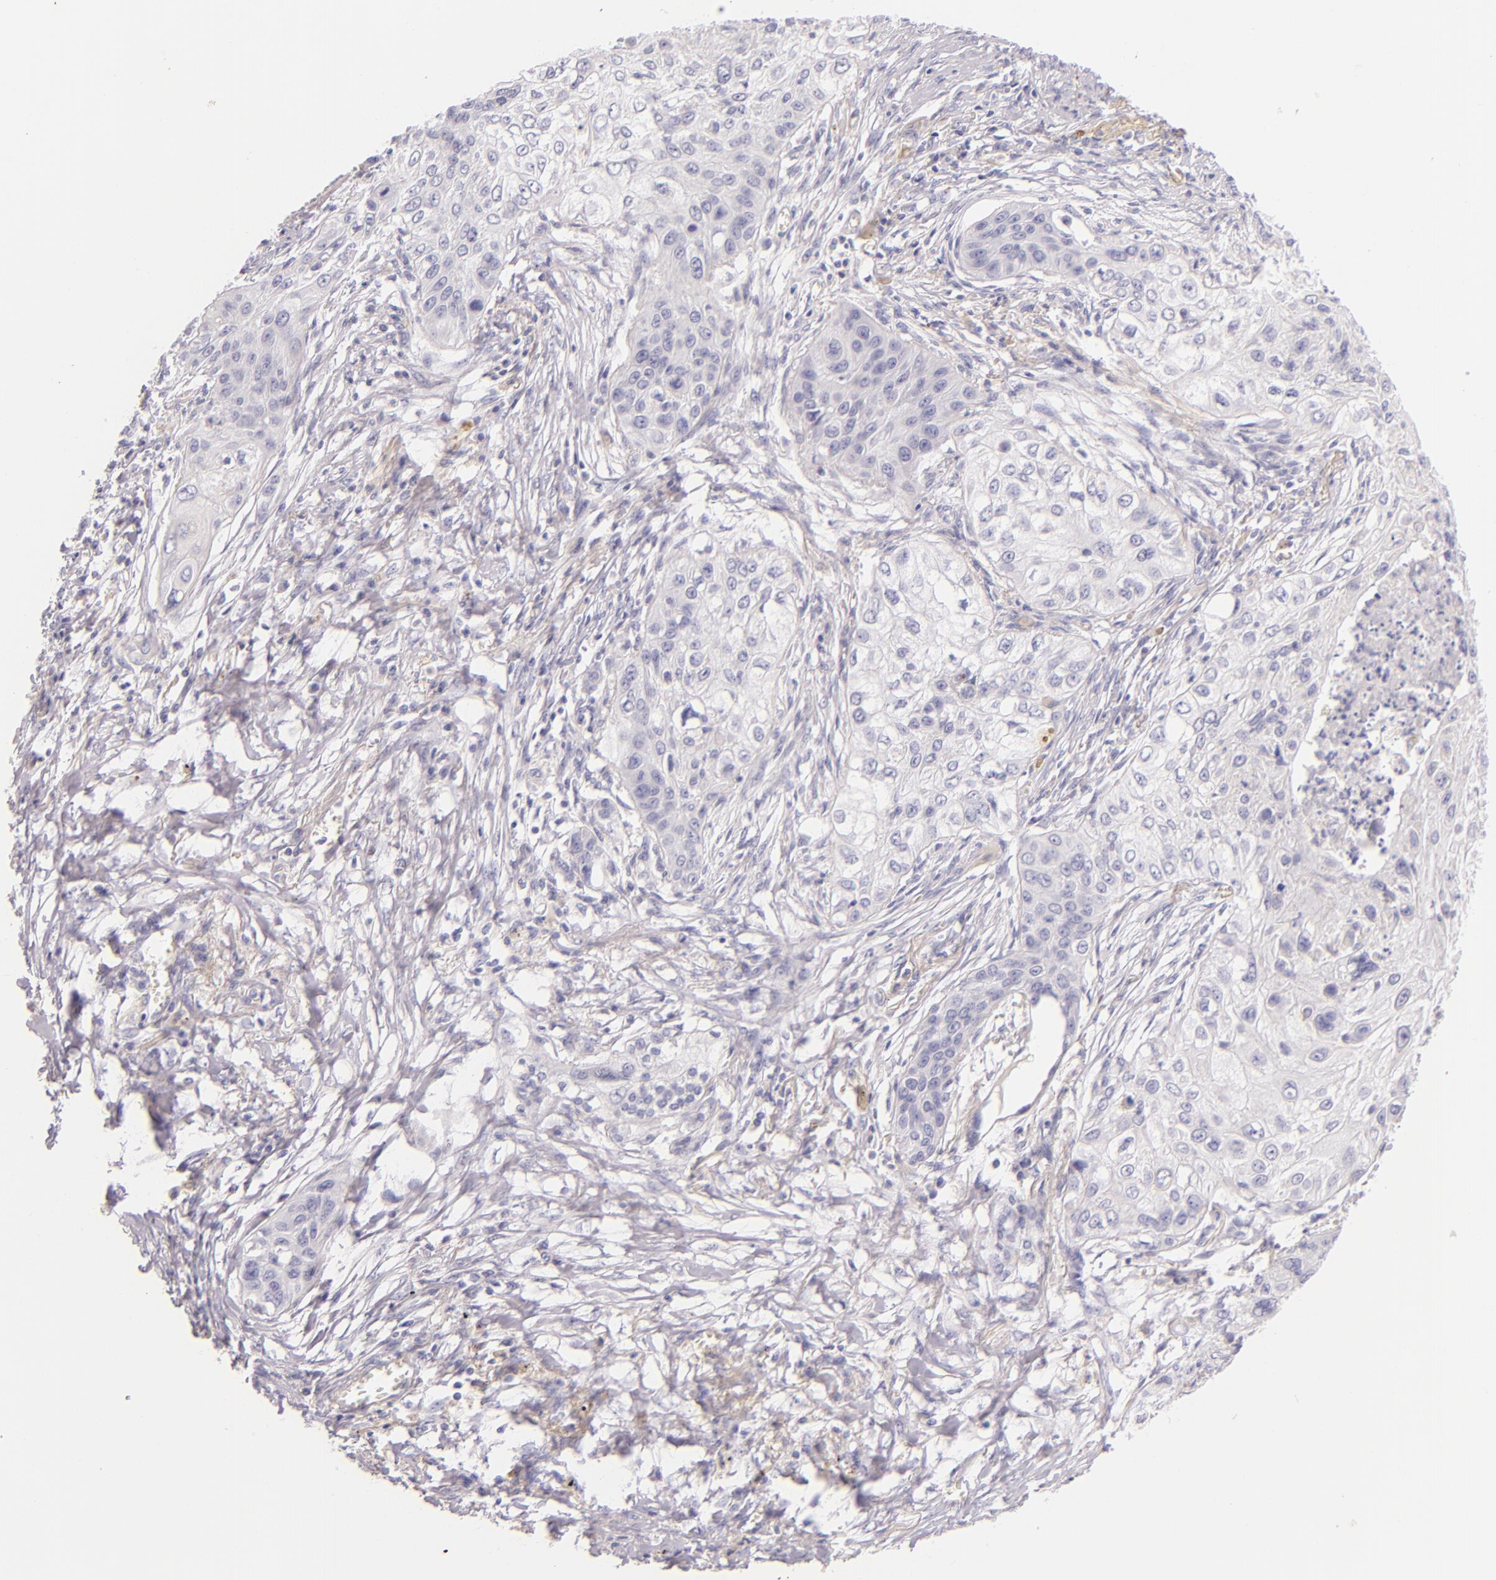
{"staining": {"intensity": "negative", "quantity": "none", "location": "none"}, "tissue": "lung cancer", "cell_type": "Tumor cells", "image_type": "cancer", "snomed": [{"axis": "morphology", "description": "Squamous cell carcinoma, NOS"}, {"axis": "topography", "description": "Lung"}], "caption": "An IHC histopathology image of squamous cell carcinoma (lung) is shown. There is no staining in tumor cells of squamous cell carcinoma (lung). (Brightfield microscopy of DAB immunohistochemistry (IHC) at high magnification).", "gene": "INA", "patient": {"sex": "male", "age": 71}}